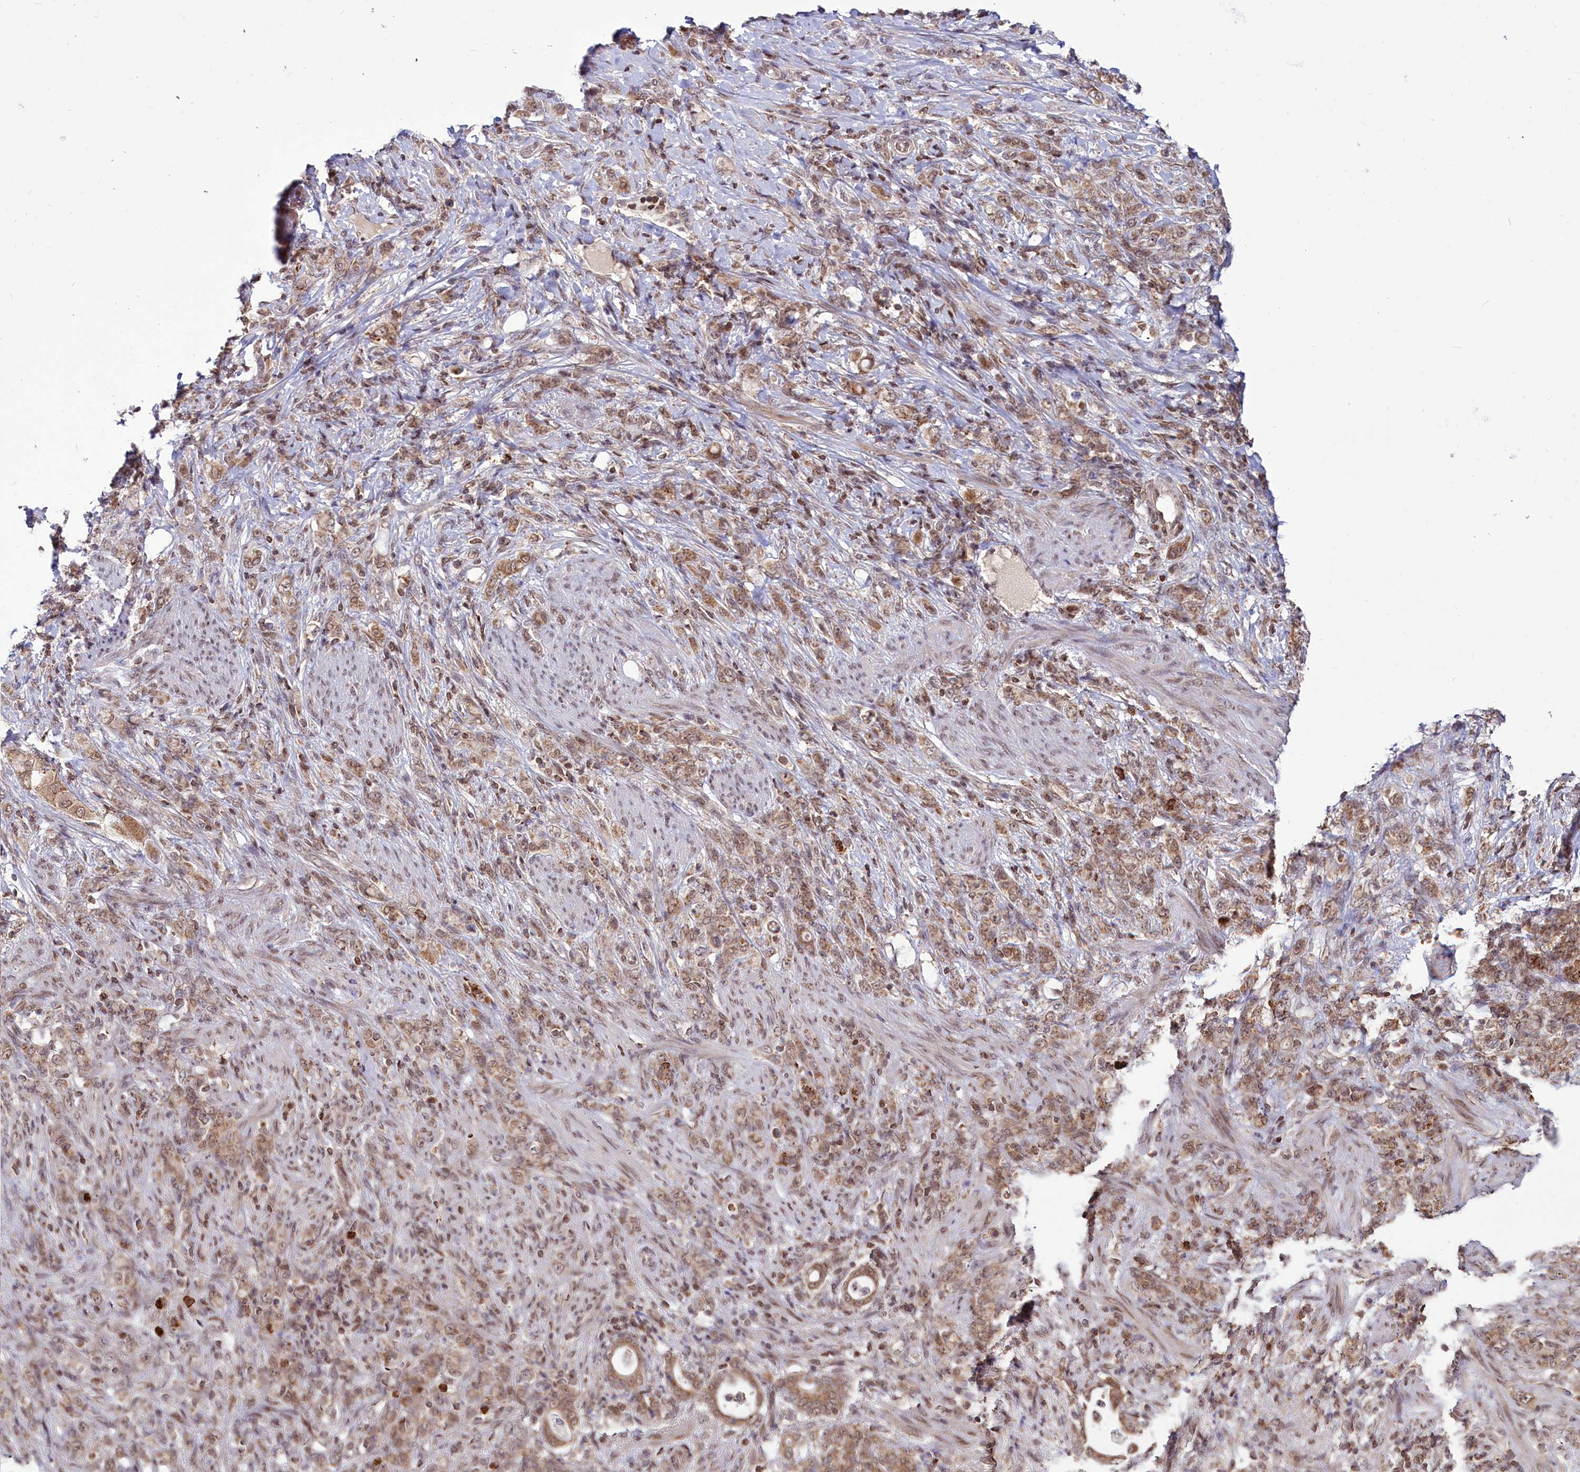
{"staining": {"intensity": "weak", "quantity": ">75%", "location": "cytoplasmic/membranous,nuclear"}, "tissue": "stomach cancer", "cell_type": "Tumor cells", "image_type": "cancer", "snomed": [{"axis": "morphology", "description": "Adenocarcinoma, NOS"}, {"axis": "topography", "description": "Stomach"}], "caption": "Protein staining reveals weak cytoplasmic/membranous and nuclear expression in approximately >75% of tumor cells in stomach cancer (adenocarcinoma). The staining was performed using DAB (3,3'-diaminobenzidine), with brown indicating positive protein expression. Nuclei are stained blue with hematoxylin.", "gene": "PHC3", "patient": {"sex": "female", "age": 79}}